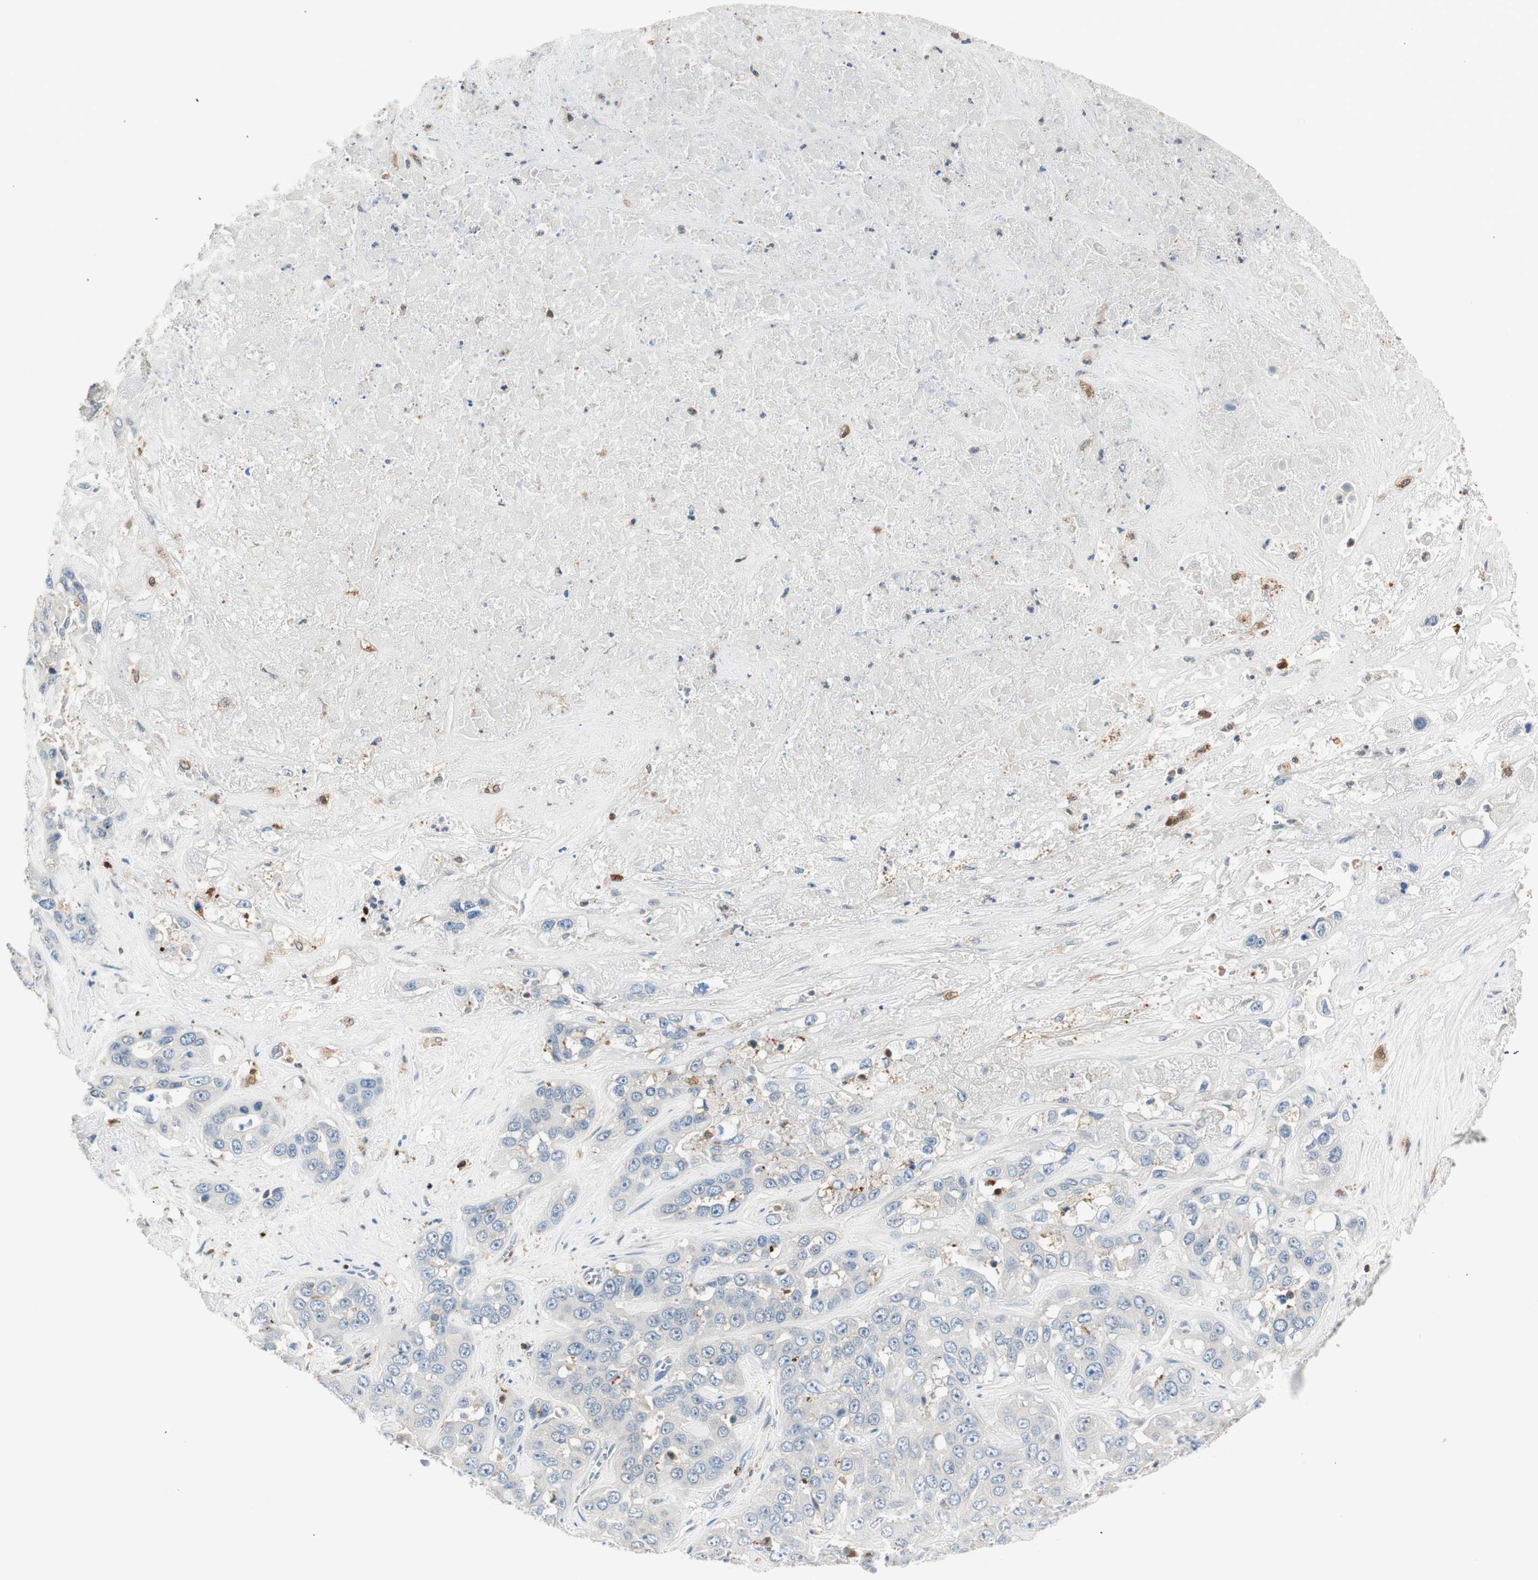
{"staining": {"intensity": "negative", "quantity": "none", "location": "none"}, "tissue": "liver cancer", "cell_type": "Tumor cells", "image_type": "cancer", "snomed": [{"axis": "morphology", "description": "Cholangiocarcinoma"}, {"axis": "topography", "description": "Liver"}], "caption": "Immunohistochemistry (IHC) of human liver cancer (cholangiocarcinoma) shows no positivity in tumor cells.", "gene": "COTL1", "patient": {"sex": "female", "age": 52}}